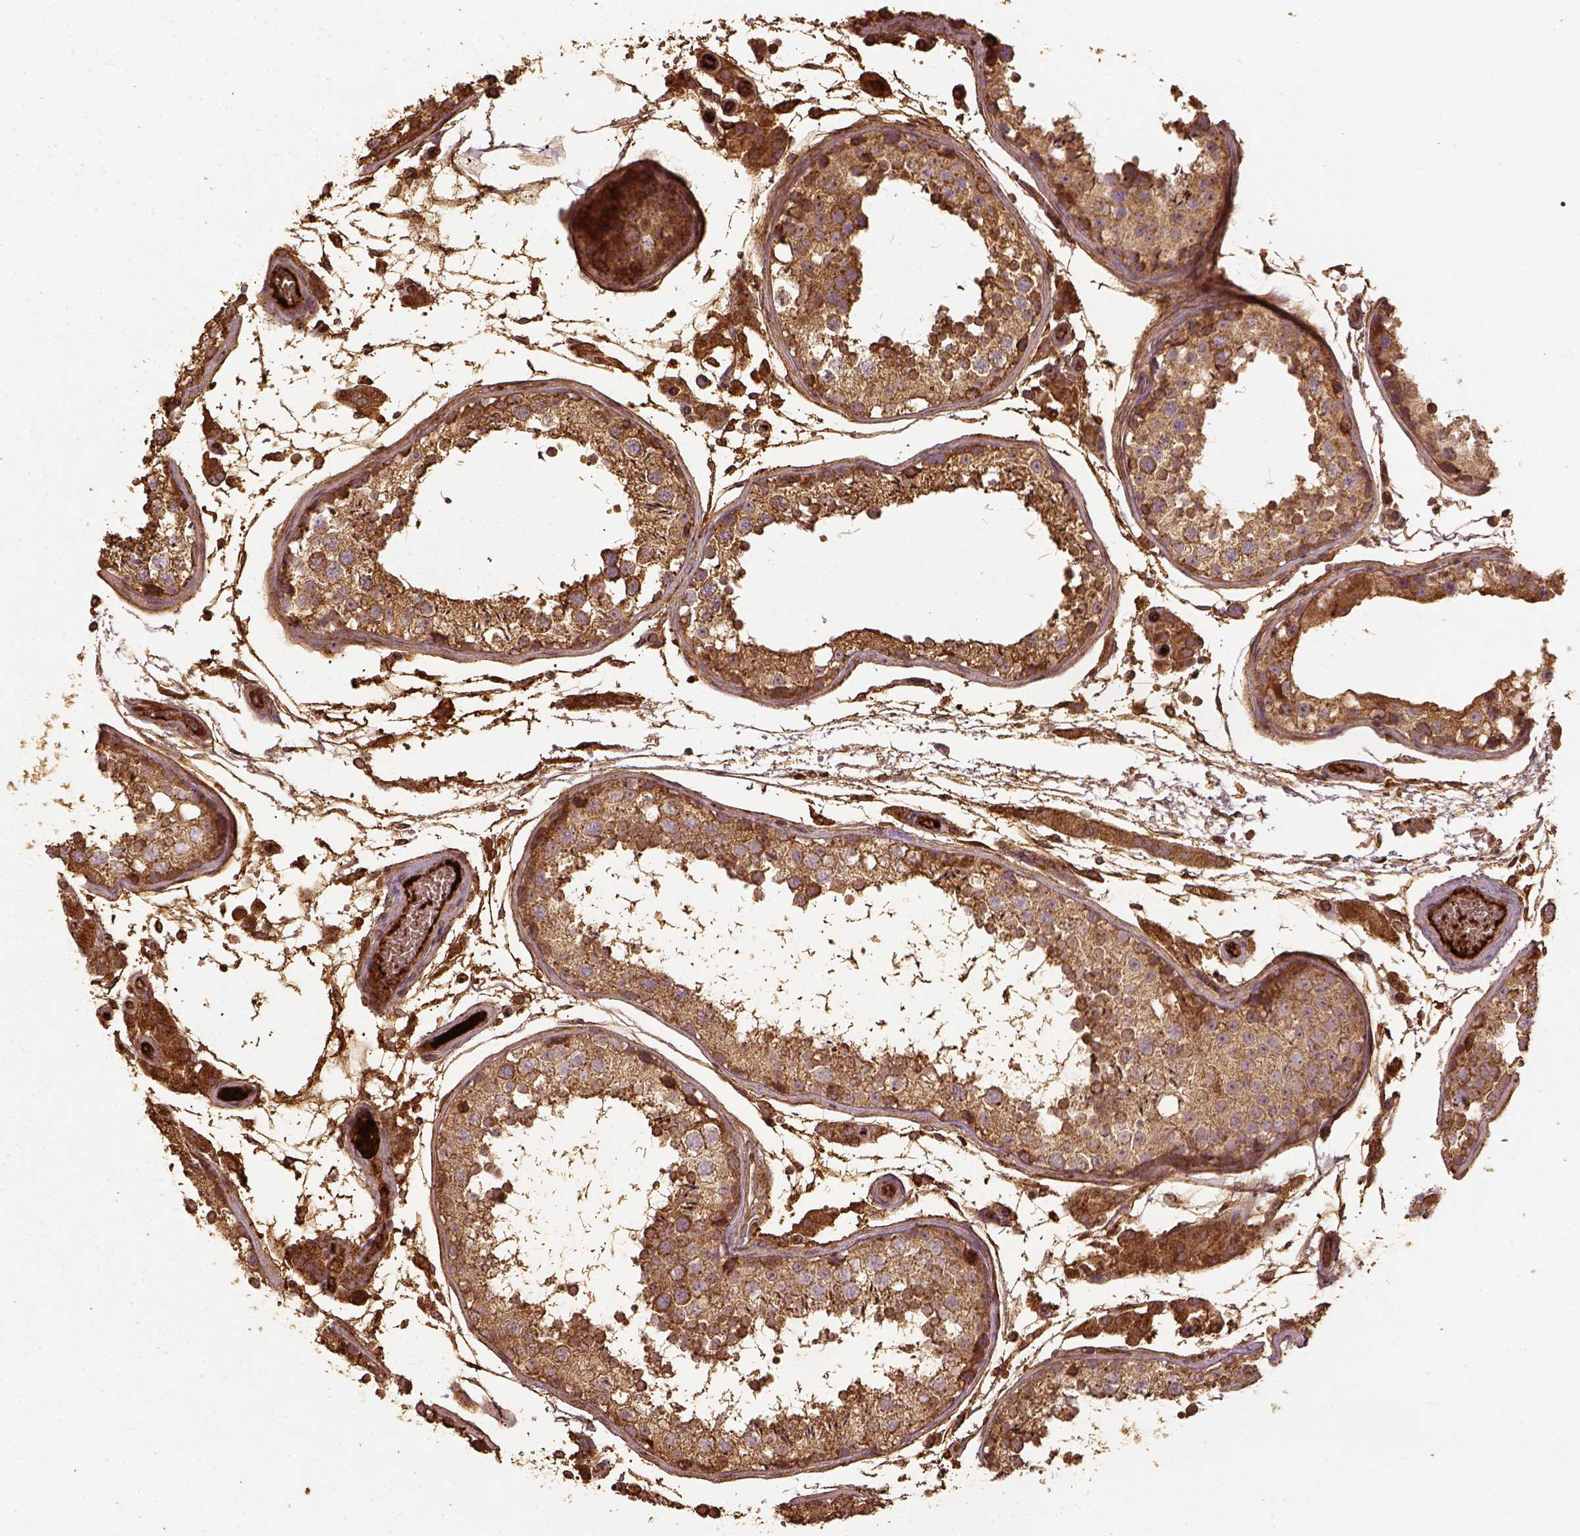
{"staining": {"intensity": "moderate", "quantity": ">75%", "location": "cytoplasmic/membranous"}, "tissue": "testis", "cell_type": "Cells in seminiferous ducts", "image_type": "normal", "snomed": [{"axis": "morphology", "description": "Normal tissue, NOS"}, {"axis": "topography", "description": "Testis"}], "caption": "Approximately >75% of cells in seminiferous ducts in benign testis display moderate cytoplasmic/membranous protein staining as visualized by brown immunohistochemical staining.", "gene": "VEGFA", "patient": {"sex": "male", "age": 29}}